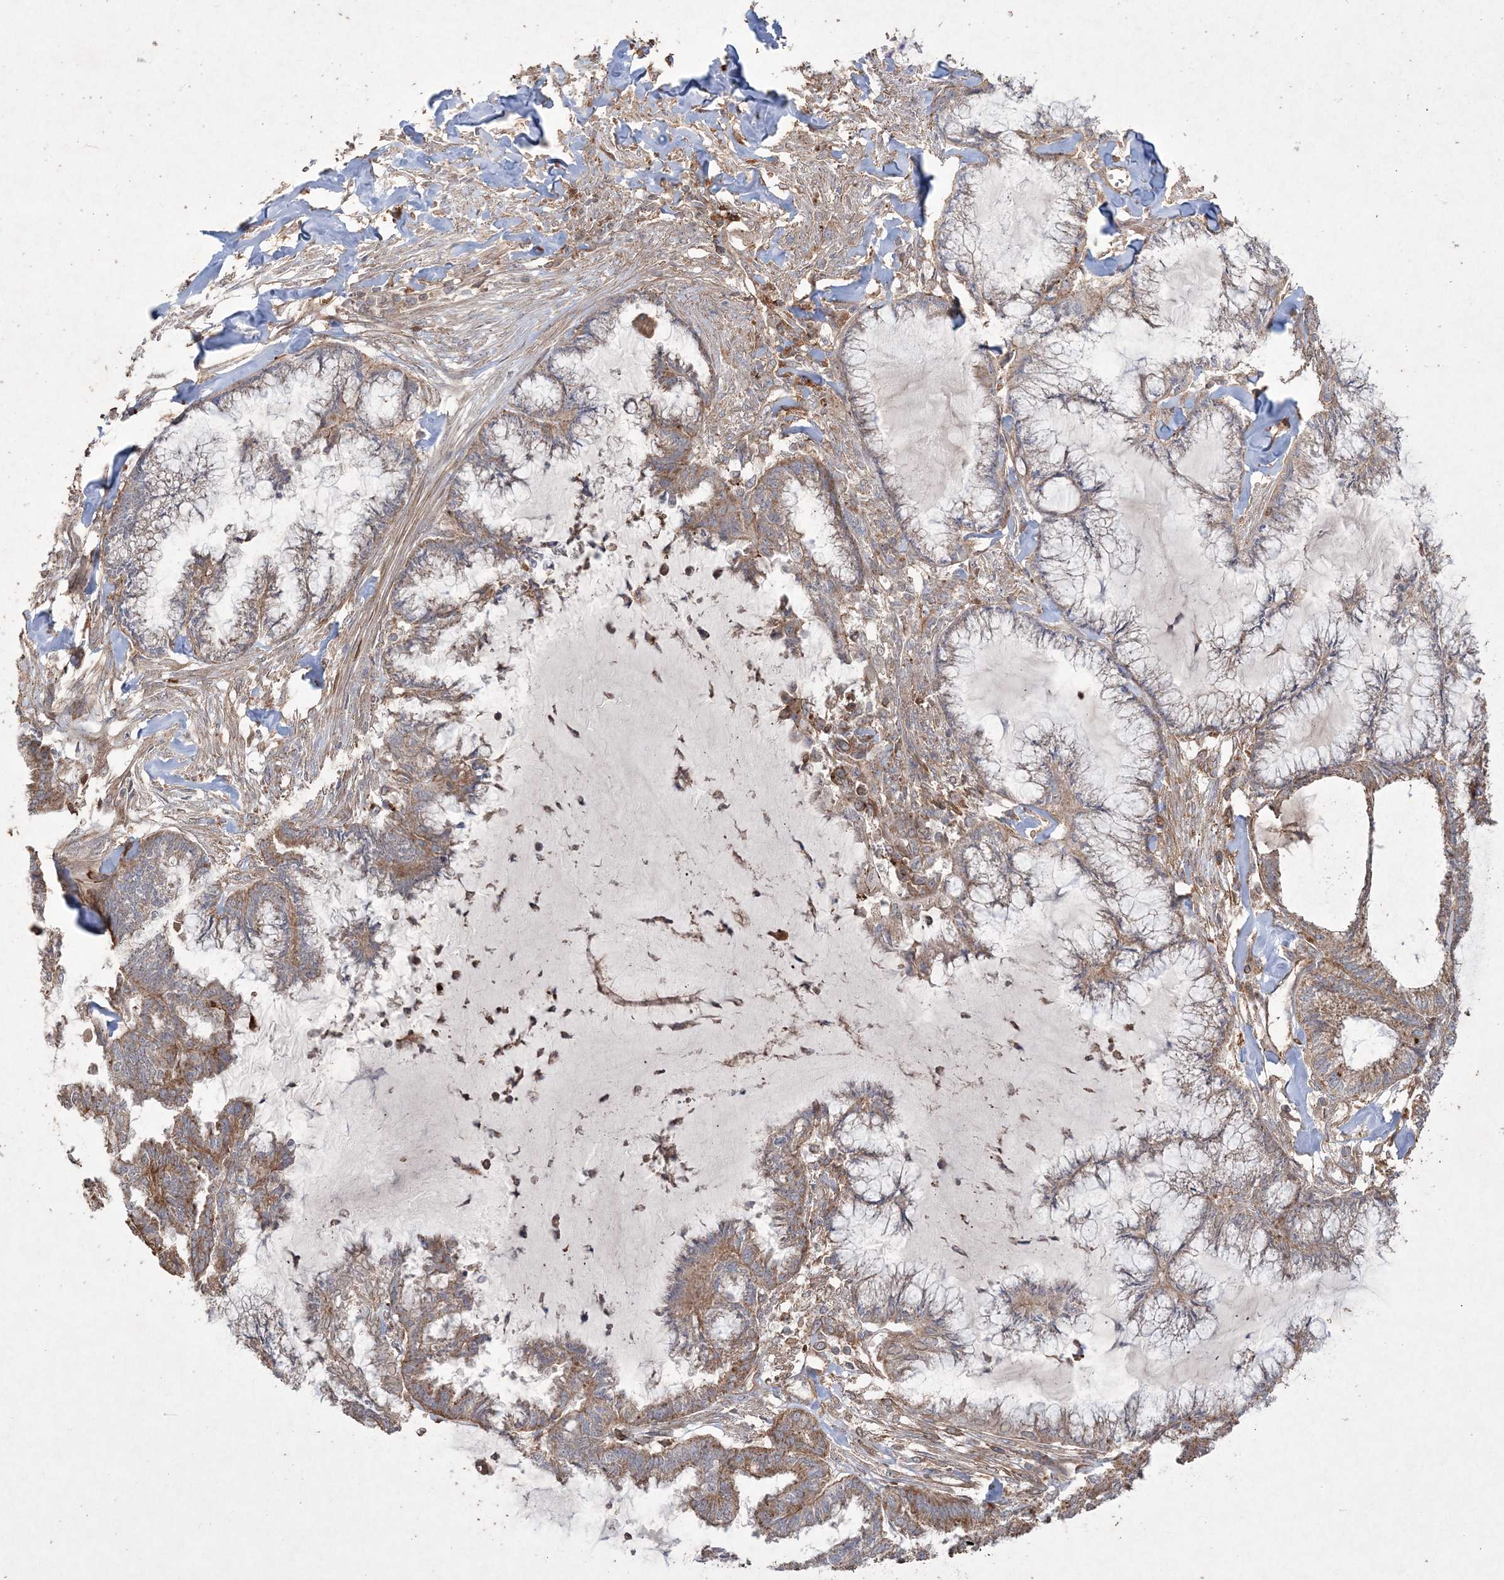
{"staining": {"intensity": "moderate", "quantity": "25%-75%", "location": "cytoplasmic/membranous"}, "tissue": "endometrial cancer", "cell_type": "Tumor cells", "image_type": "cancer", "snomed": [{"axis": "morphology", "description": "Adenocarcinoma, NOS"}, {"axis": "topography", "description": "Endometrium"}], "caption": "IHC staining of adenocarcinoma (endometrial), which exhibits medium levels of moderate cytoplasmic/membranous expression in approximately 25%-75% of tumor cells indicating moderate cytoplasmic/membranous protein staining. The staining was performed using DAB (3,3'-diaminobenzidine) (brown) for protein detection and nuclei were counterstained in hematoxylin (blue).", "gene": "TTC7A", "patient": {"sex": "female", "age": 86}}